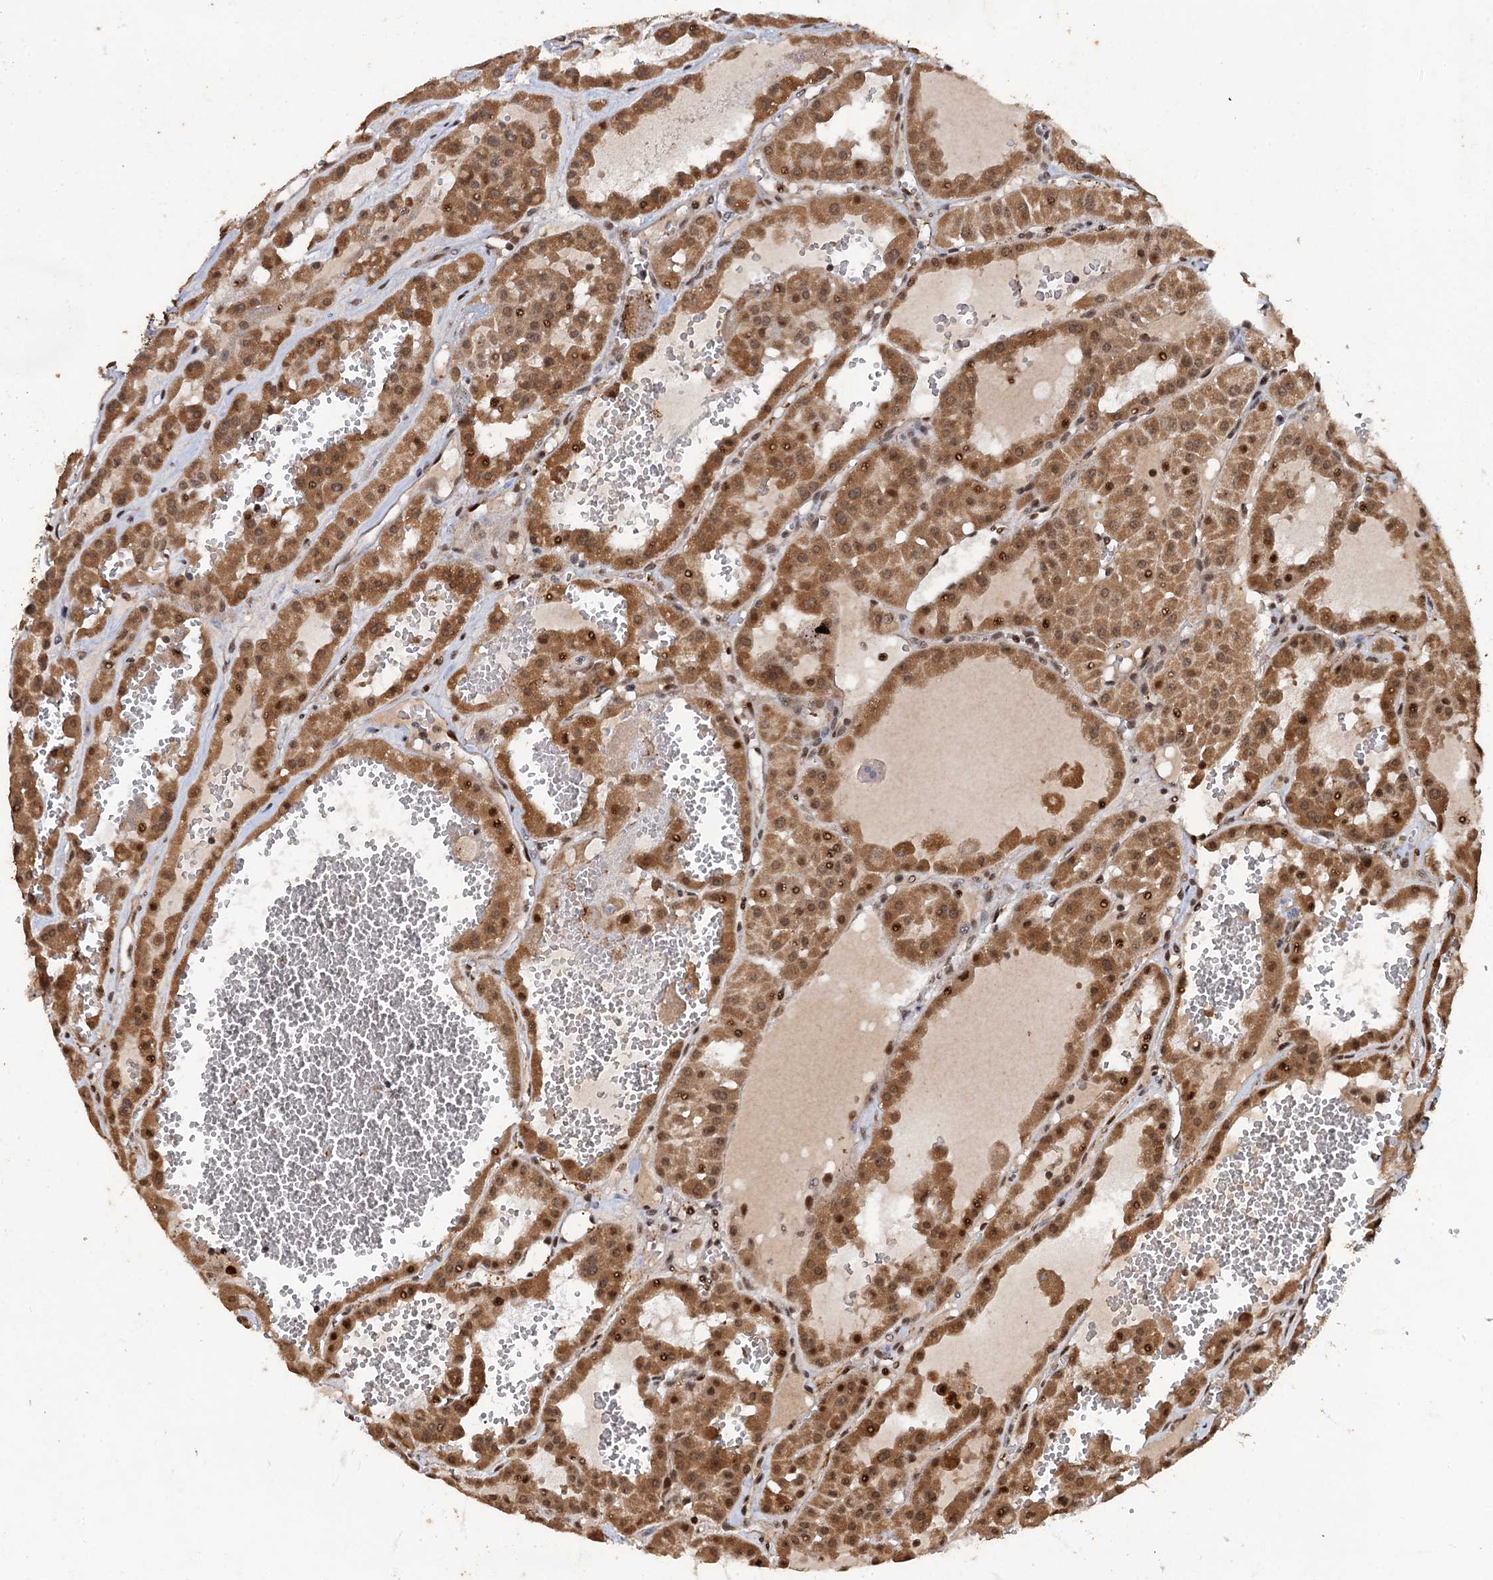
{"staining": {"intensity": "moderate", "quantity": ">75%", "location": "cytoplasmic/membranous,nuclear"}, "tissue": "renal cancer", "cell_type": "Tumor cells", "image_type": "cancer", "snomed": [{"axis": "morphology", "description": "Carcinoma, NOS"}, {"axis": "topography", "description": "Kidney"}], "caption": "Renal cancer stained for a protein reveals moderate cytoplasmic/membranous and nuclear positivity in tumor cells. Immunohistochemistry (ihc) stains the protein of interest in brown and the nuclei are stained blue.", "gene": "REP15", "patient": {"sex": "female", "age": 75}}